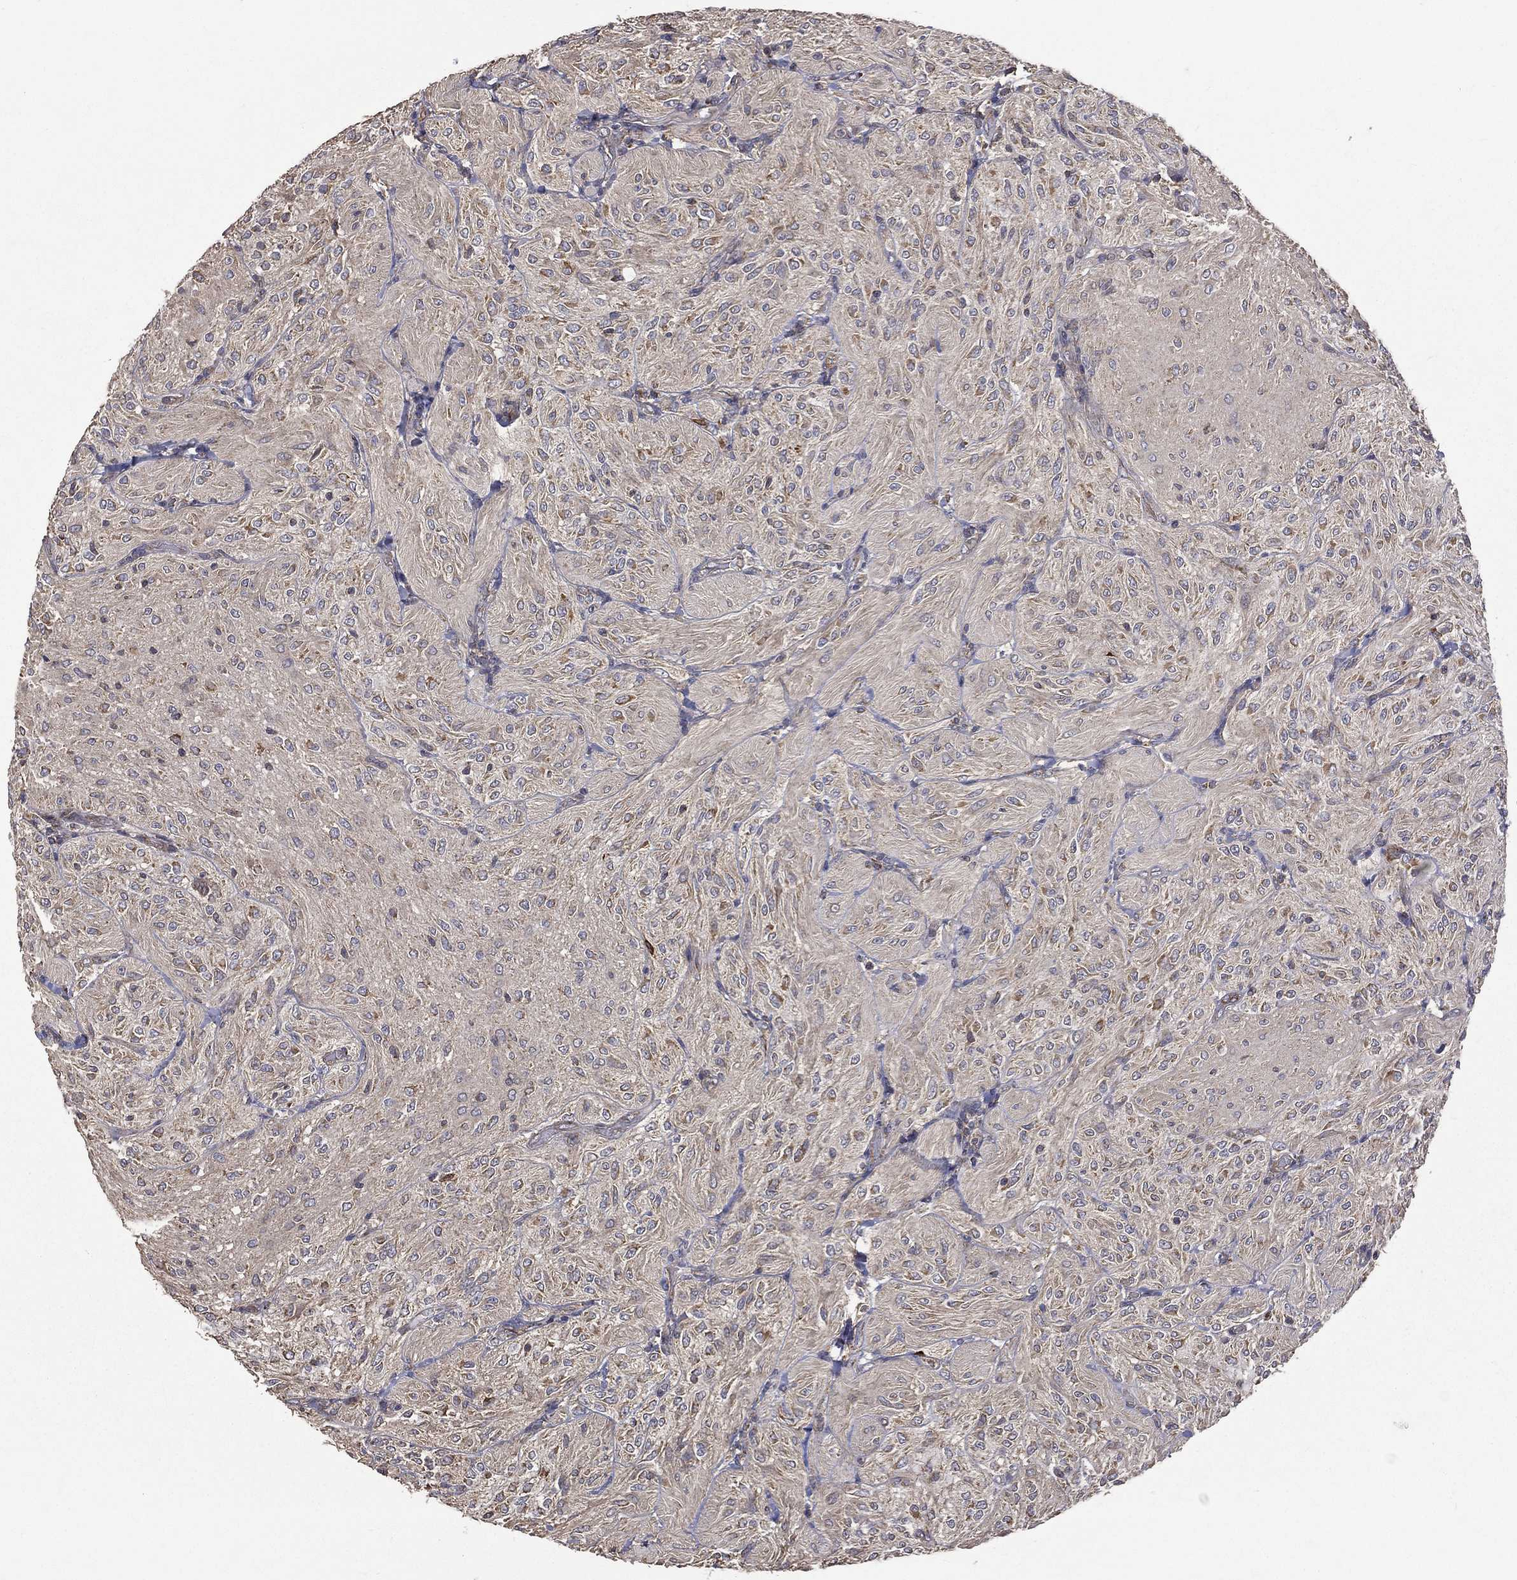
{"staining": {"intensity": "moderate", "quantity": "<25%", "location": "cytoplasmic/membranous"}, "tissue": "glioma", "cell_type": "Tumor cells", "image_type": "cancer", "snomed": [{"axis": "morphology", "description": "Glioma, malignant, Low grade"}, {"axis": "topography", "description": "Brain"}], "caption": "Protein expression analysis of human glioma reveals moderate cytoplasmic/membranous positivity in approximately <25% of tumor cells. (DAB (3,3'-diaminobenzidine) = brown stain, brightfield microscopy at high magnification).", "gene": "RPGR", "patient": {"sex": "male", "age": 3}}